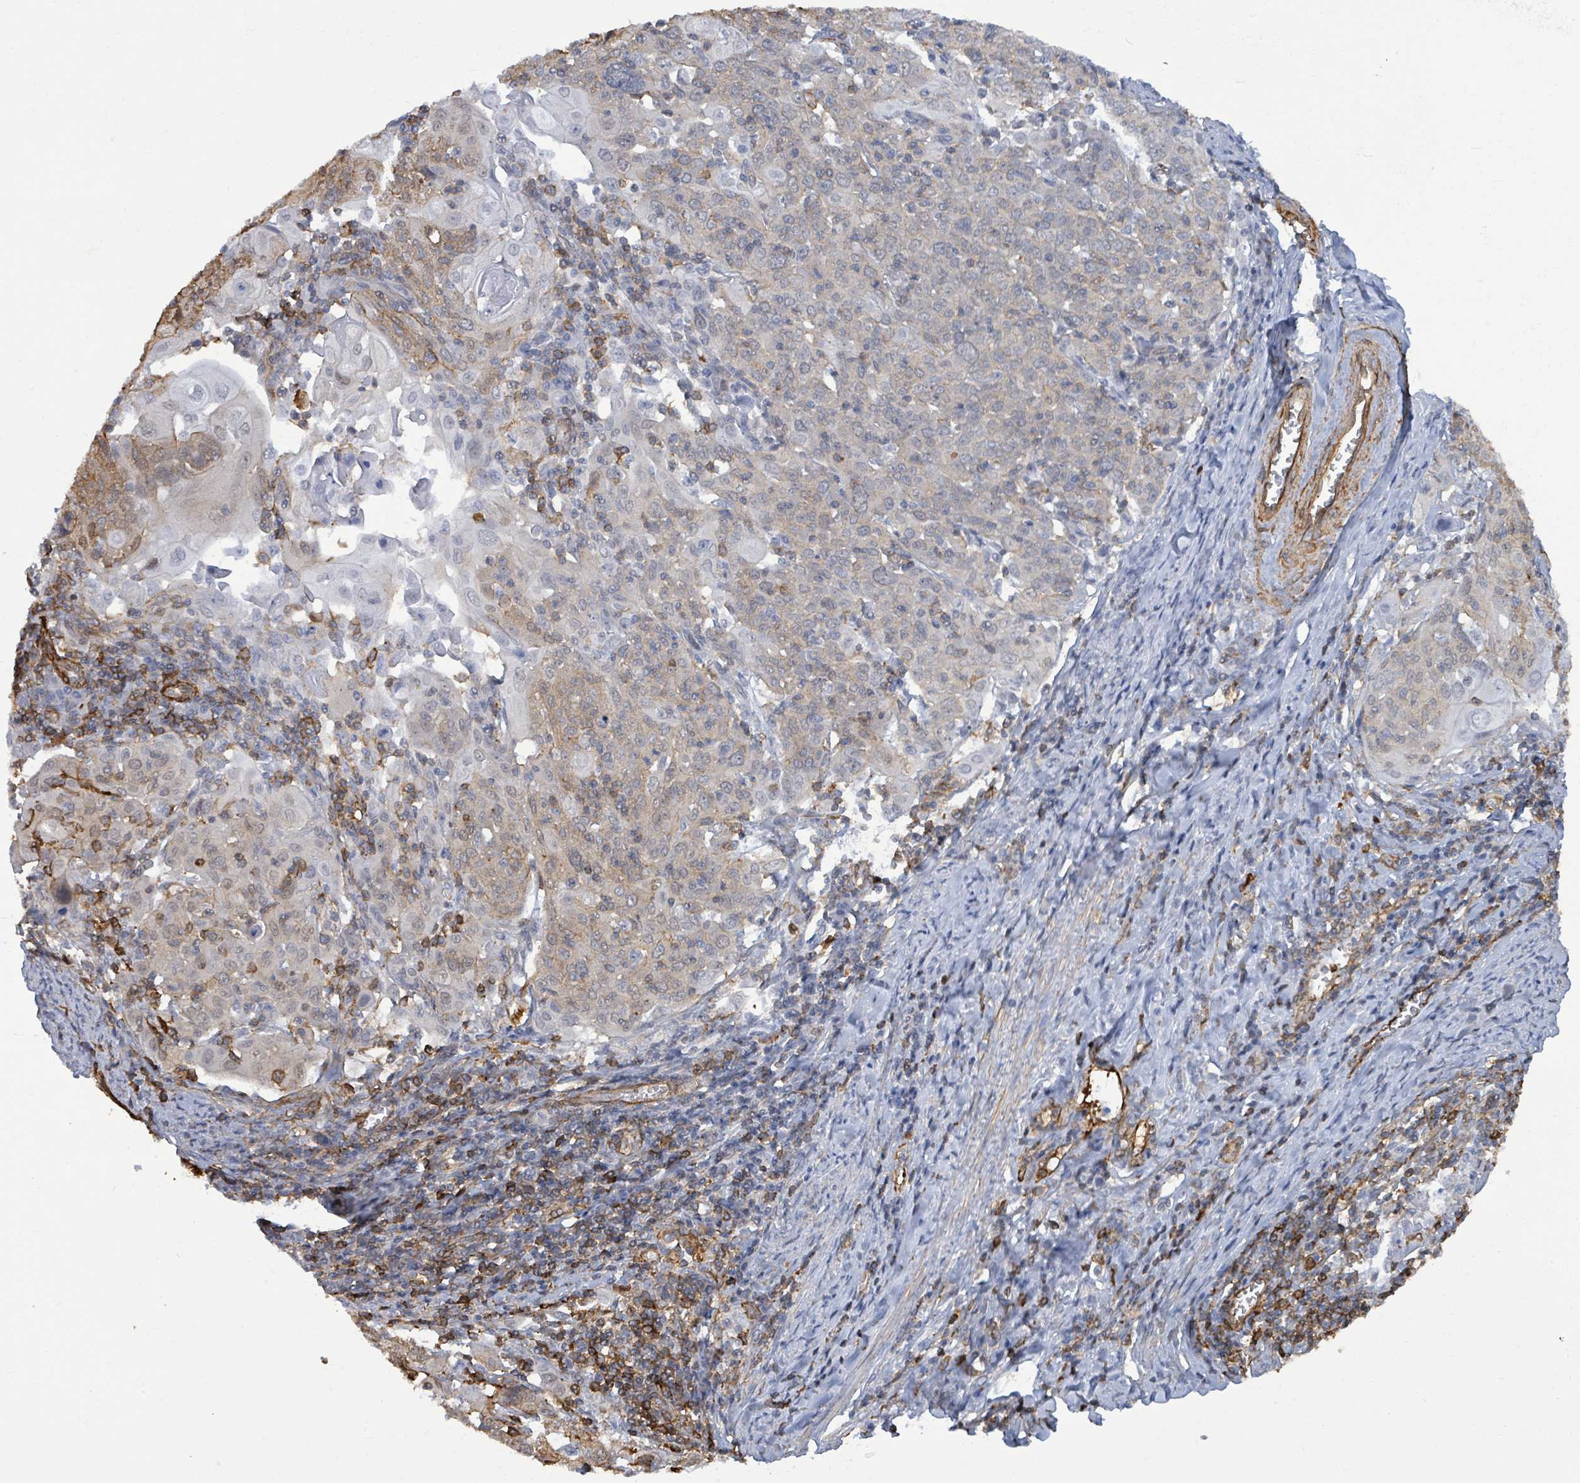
{"staining": {"intensity": "weak", "quantity": "25%-75%", "location": "cytoplasmic/membranous"}, "tissue": "cervical cancer", "cell_type": "Tumor cells", "image_type": "cancer", "snomed": [{"axis": "morphology", "description": "Squamous cell carcinoma, NOS"}, {"axis": "topography", "description": "Cervix"}], "caption": "A micrograph of cervical squamous cell carcinoma stained for a protein demonstrates weak cytoplasmic/membranous brown staining in tumor cells.", "gene": "PRKRIP1", "patient": {"sex": "female", "age": 67}}